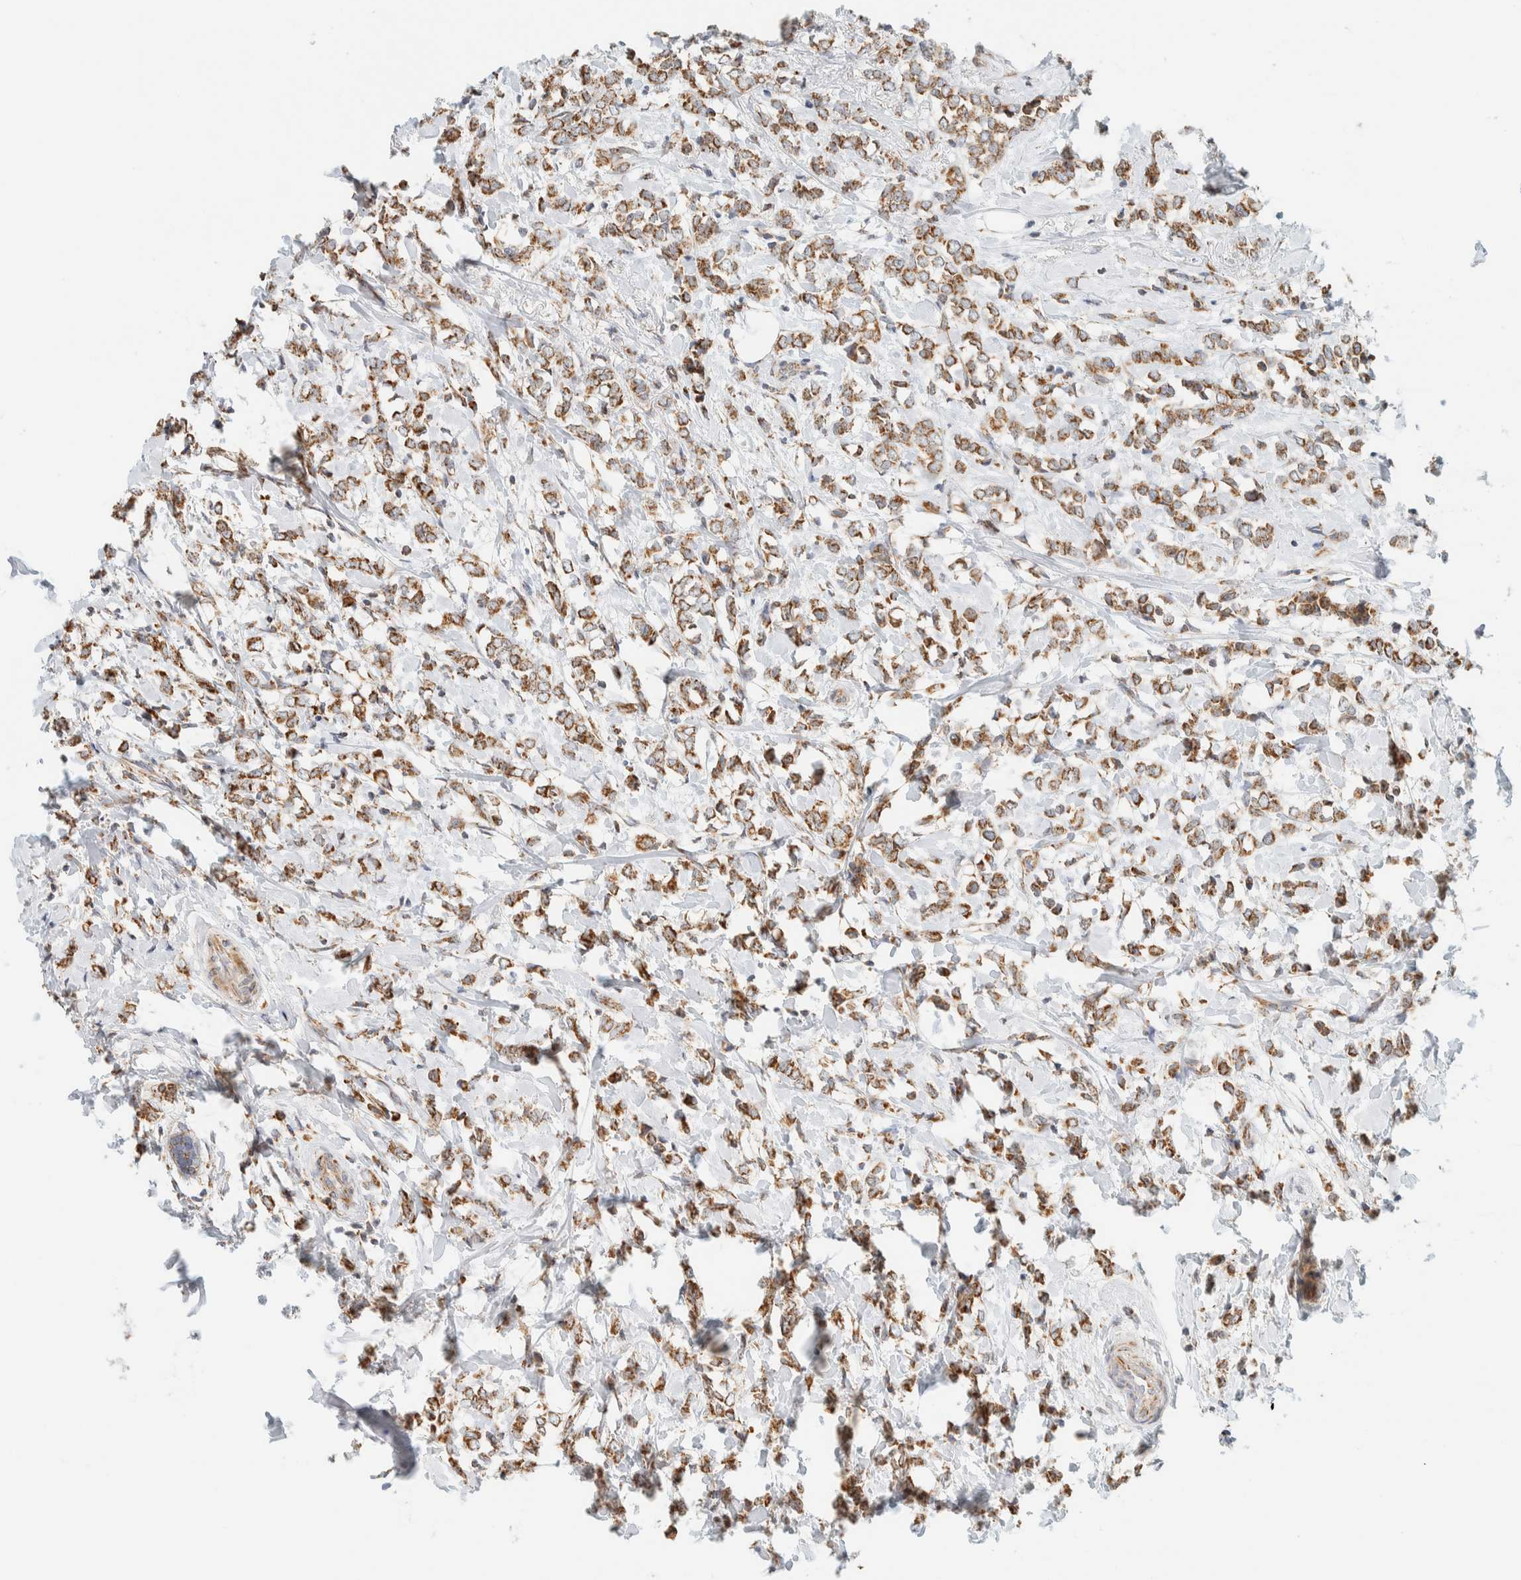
{"staining": {"intensity": "moderate", "quantity": ">75%", "location": "cytoplasmic/membranous"}, "tissue": "breast cancer", "cell_type": "Tumor cells", "image_type": "cancer", "snomed": [{"axis": "morphology", "description": "Normal tissue, NOS"}, {"axis": "morphology", "description": "Lobular carcinoma"}, {"axis": "topography", "description": "Breast"}], "caption": "Moderate cytoplasmic/membranous protein staining is seen in about >75% of tumor cells in breast cancer.", "gene": "KIFAP3", "patient": {"sex": "female", "age": 47}}